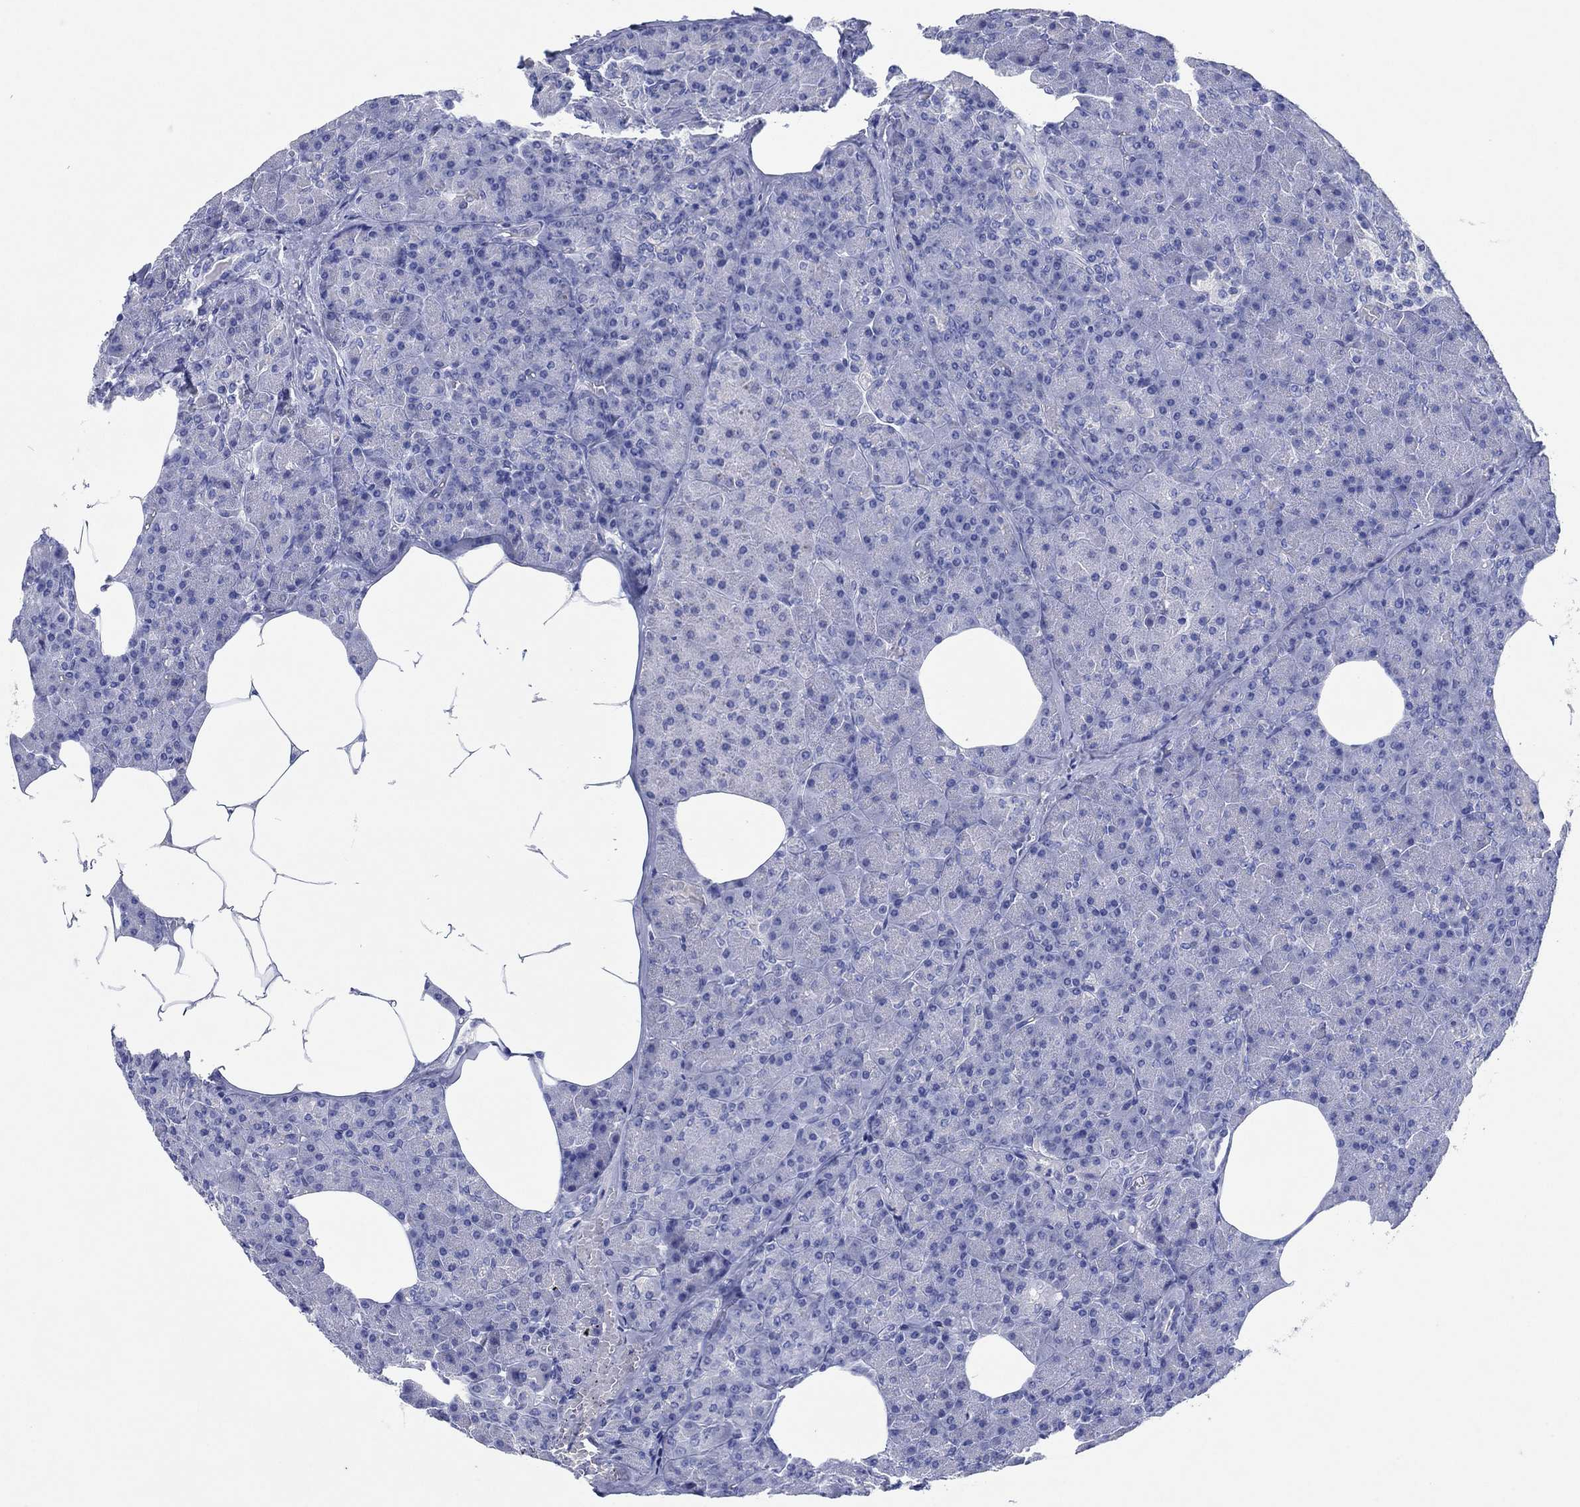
{"staining": {"intensity": "negative", "quantity": "none", "location": "none"}, "tissue": "pancreas", "cell_type": "Exocrine glandular cells", "image_type": "normal", "snomed": [{"axis": "morphology", "description": "Normal tissue, NOS"}, {"axis": "topography", "description": "Pancreas"}], "caption": "Immunohistochemistry histopathology image of unremarkable human pancreas stained for a protein (brown), which exhibits no staining in exocrine glandular cells.", "gene": "HCRT", "patient": {"sex": "female", "age": 45}}